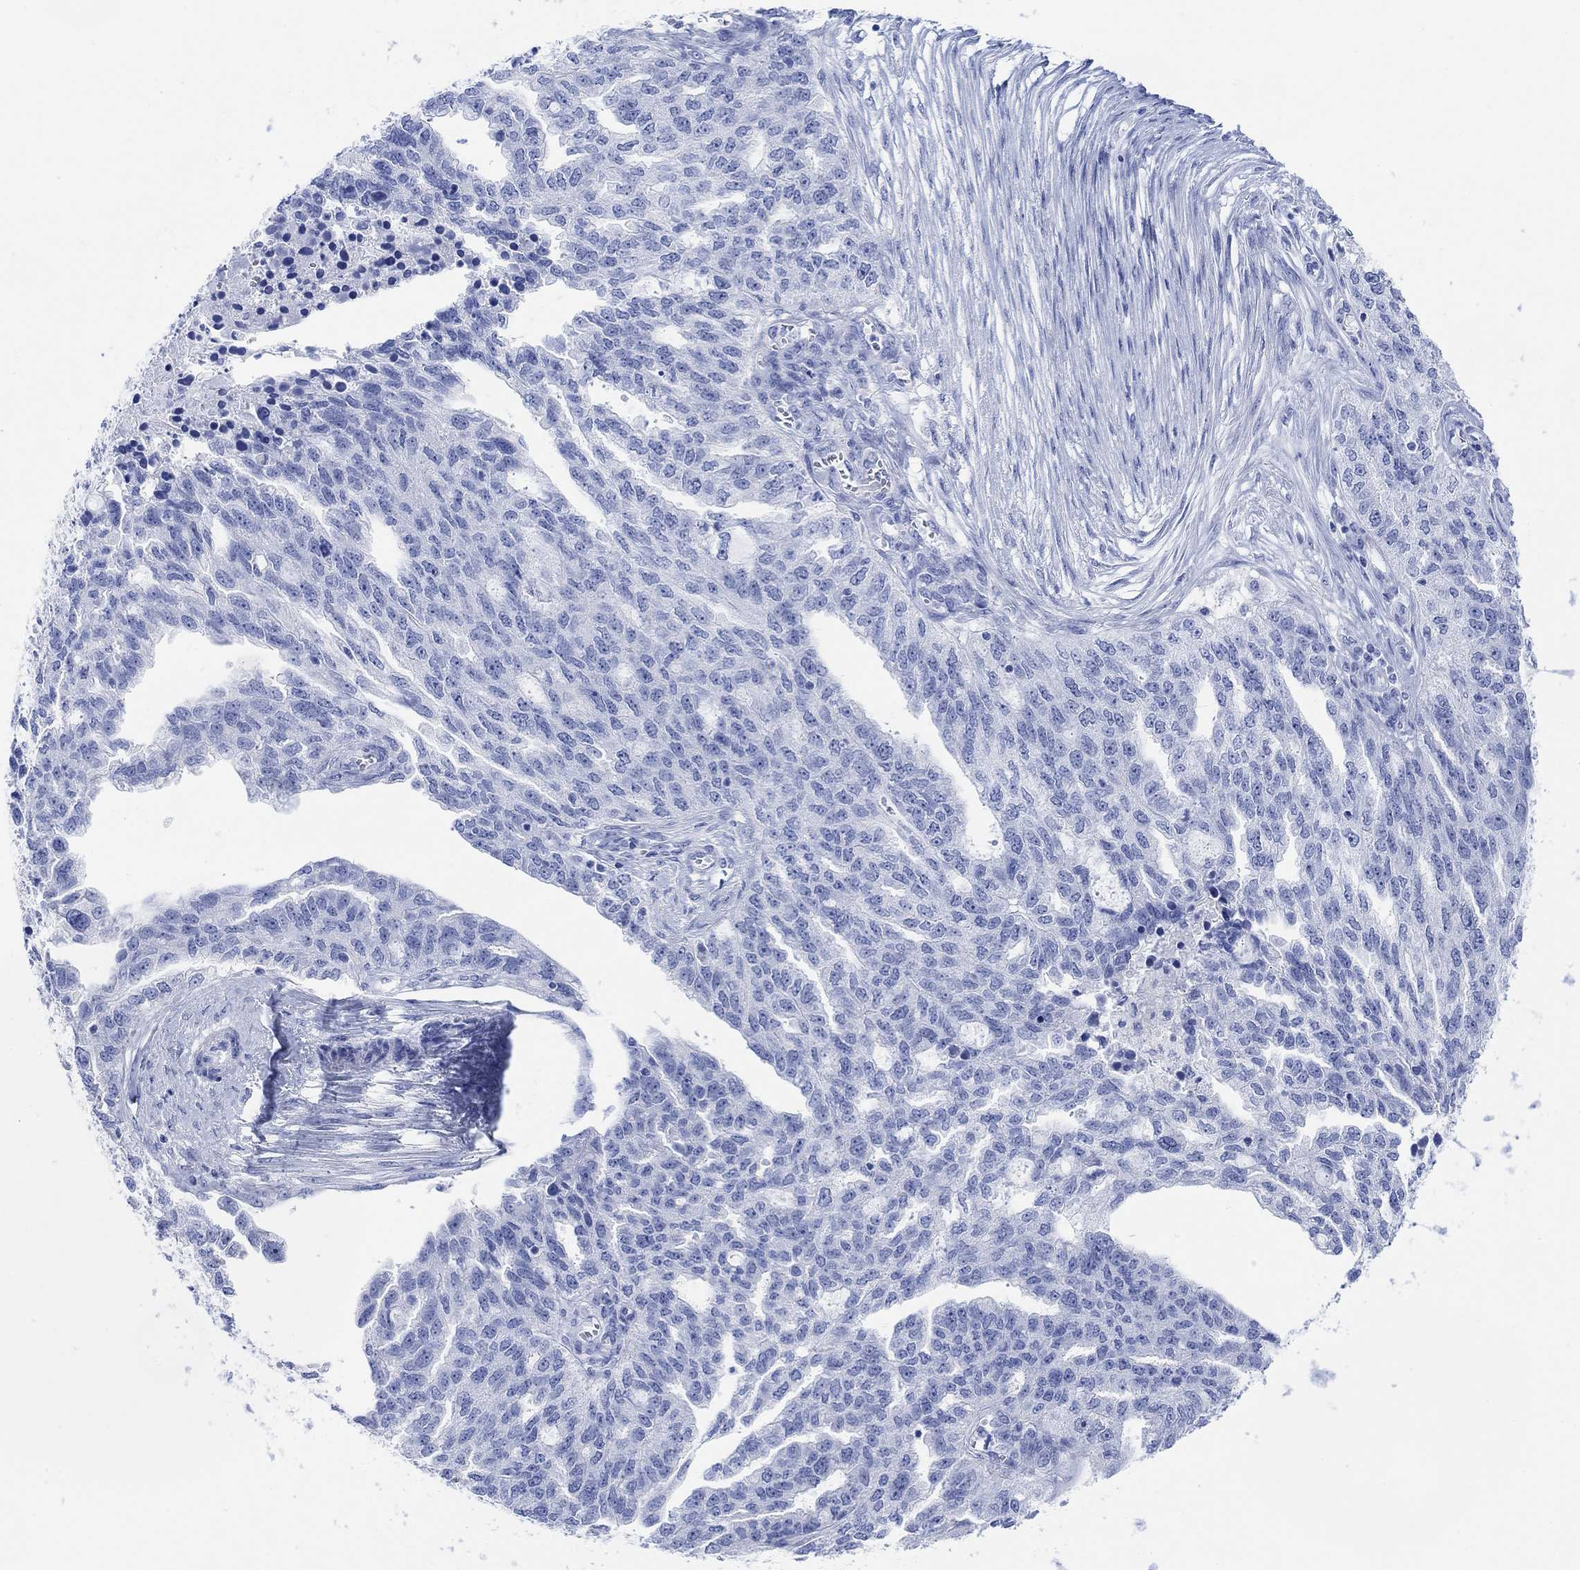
{"staining": {"intensity": "negative", "quantity": "none", "location": "none"}, "tissue": "ovarian cancer", "cell_type": "Tumor cells", "image_type": "cancer", "snomed": [{"axis": "morphology", "description": "Cystadenocarcinoma, serous, NOS"}, {"axis": "topography", "description": "Ovary"}], "caption": "An immunohistochemistry (IHC) micrograph of serous cystadenocarcinoma (ovarian) is shown. There is no staining in tumor cells of serous cystadenocarcinoma (ovarian).", "gene": "ANKRD33", "patient": {"sex": "female", "age": 51}}